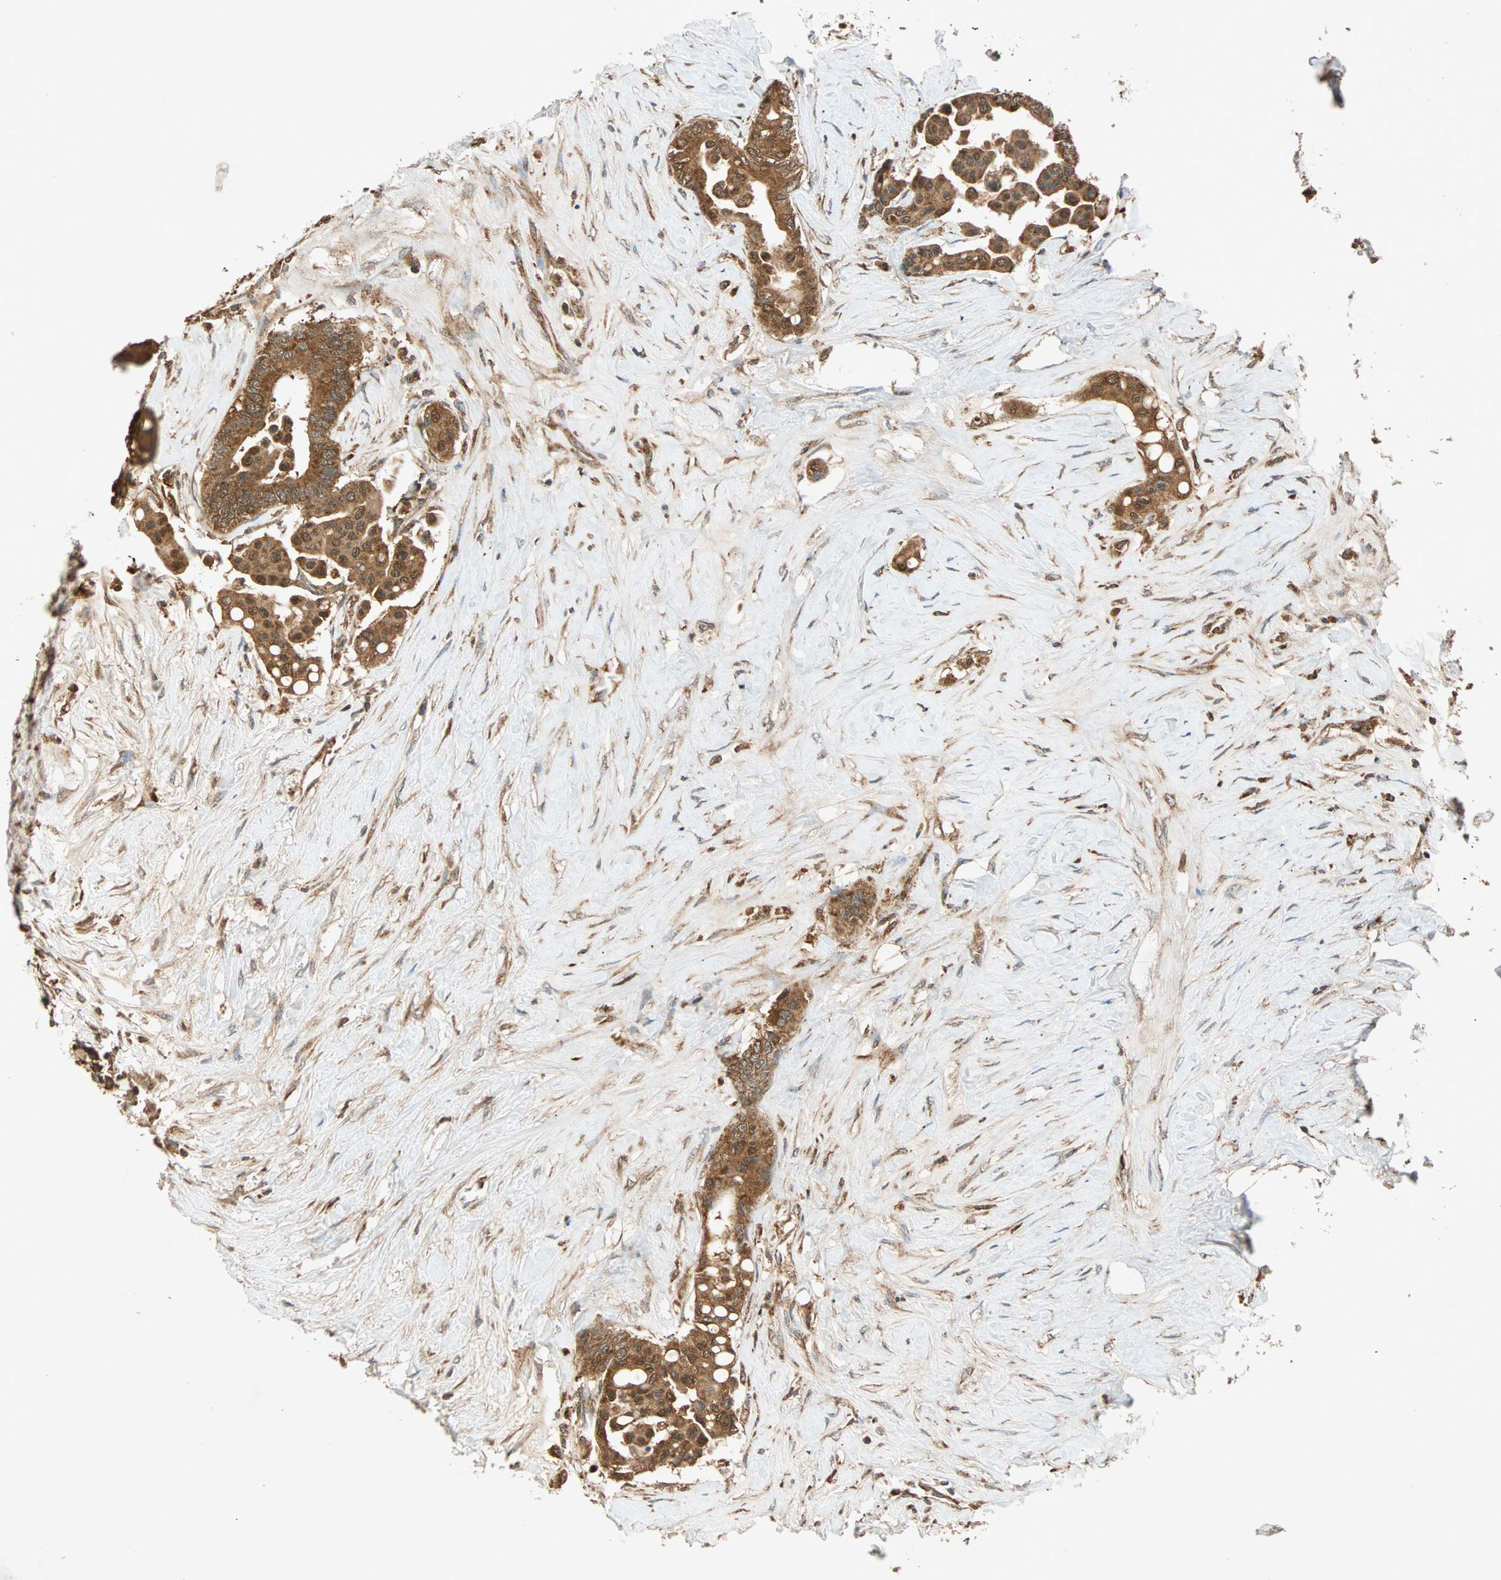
{"staining": {"intensity": "strong", "quantity": ">75%", "location": "cytoplasmic/membranous"}, "tissue": "colorectal cancer", "cell_type": "Tumor cells", "image_type": "cancer", "snomed": [{"axis": "morphology", "description": "Normal tissue, NOS"}, {"axis": "morphology", "description": "Adenocarcinoma, NOS"}, {"axis": "topography", "description": "Colon"}], "caption": "Tumor cells reveal strong cytoplasmic/membranous expression in approximately >75% of cells in colorectal cancer.", "gene": "MAPK1", "patient": {"sex": "male", "age": 82}}